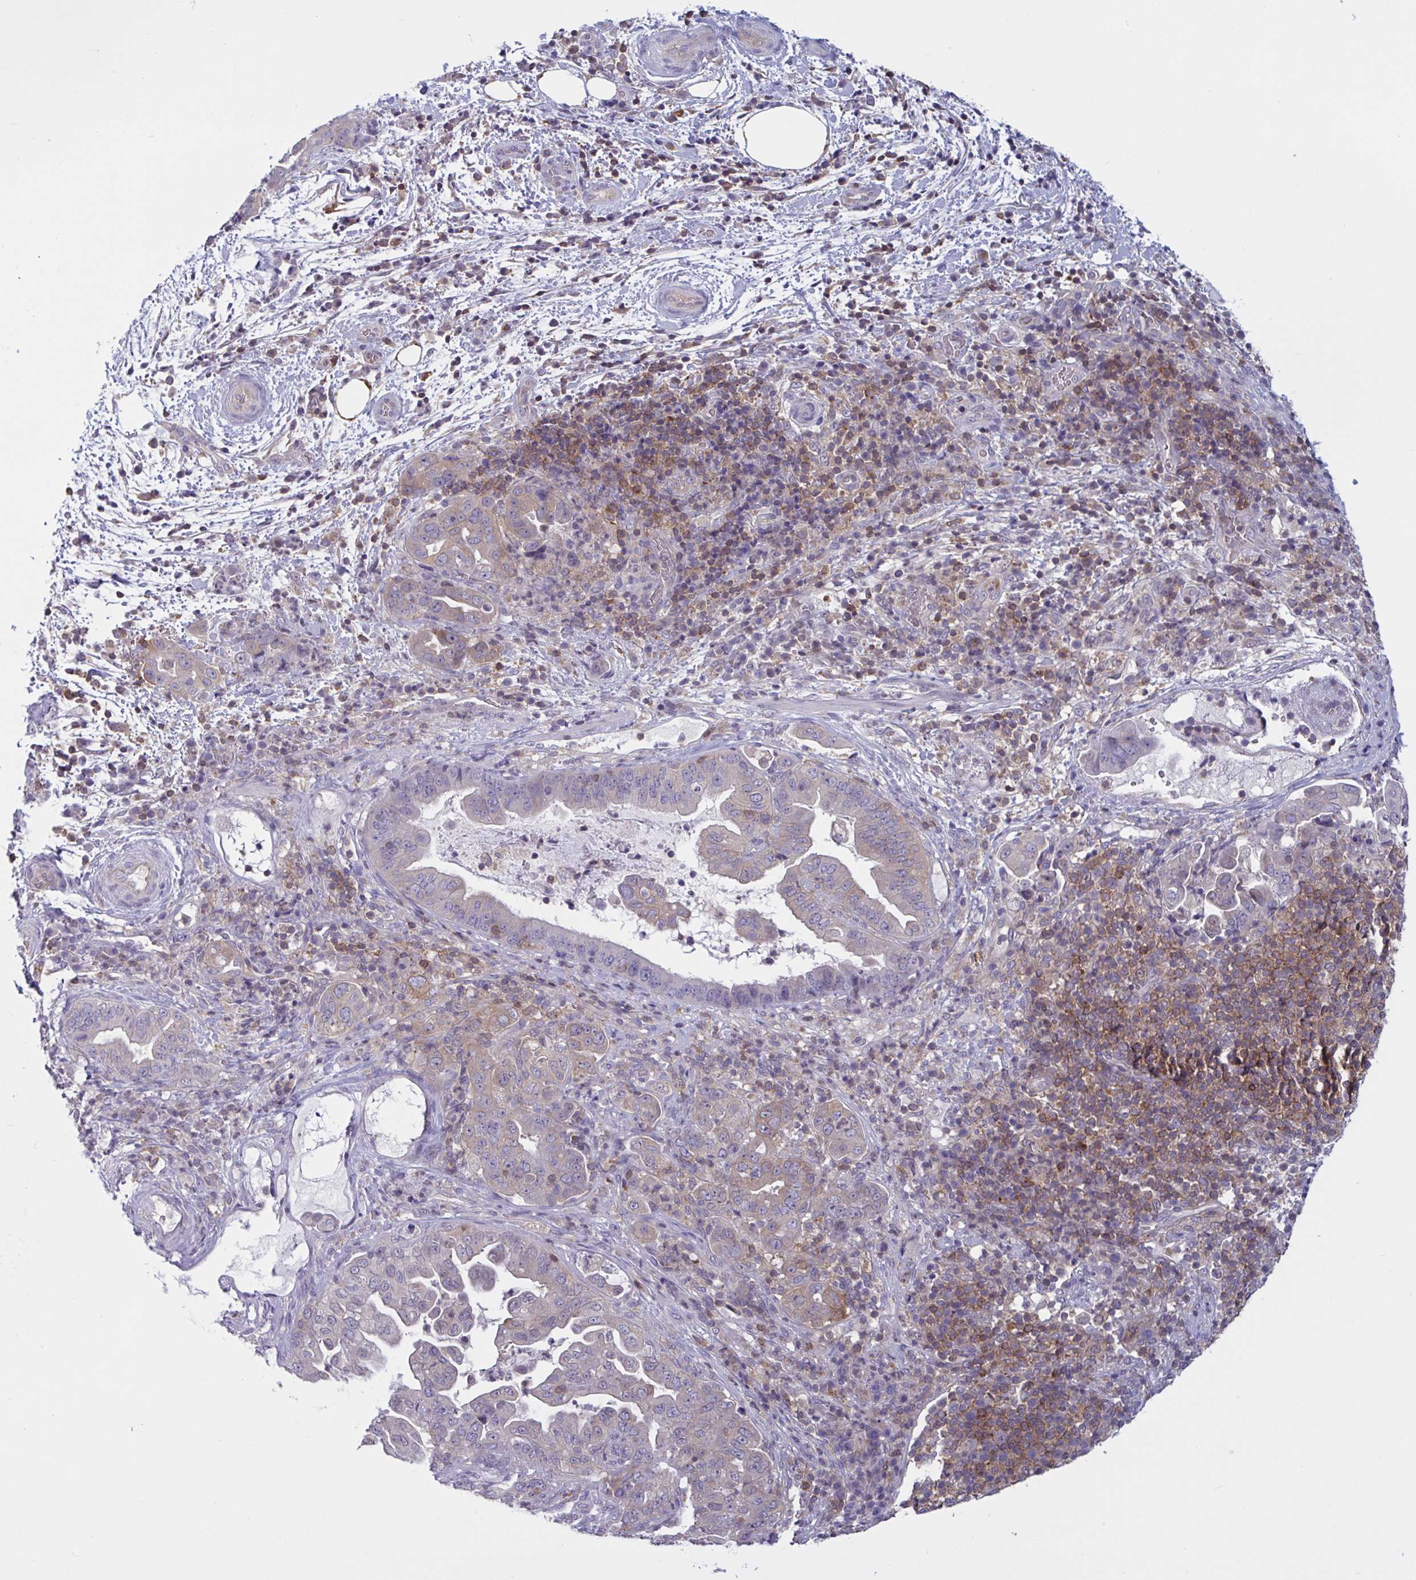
{"staining": {"intensity": "weak", "quantity": "<25%", "location": "cytoplasmic/membranous"}, "tissue": "pancreatic cancer", "cell_type": "Tumor cells", "image_type": "cancer", "snomed": [{"axis": "morphology", "description": "Normal tissue, NOS"}, {"axis": "morphology", "description": "Adenocarcinoma, NOS"}, {"axis": "topography", "description": "Lymph node"}, {"axis": "topography", "description": "Pancreas"}], "caption": "Immunohistochemistry (IHC) of pancreatic cancer reveals no expression in tumor cells.", "gene": "TANK", "patient": {"sex": "female", "age": 67}}